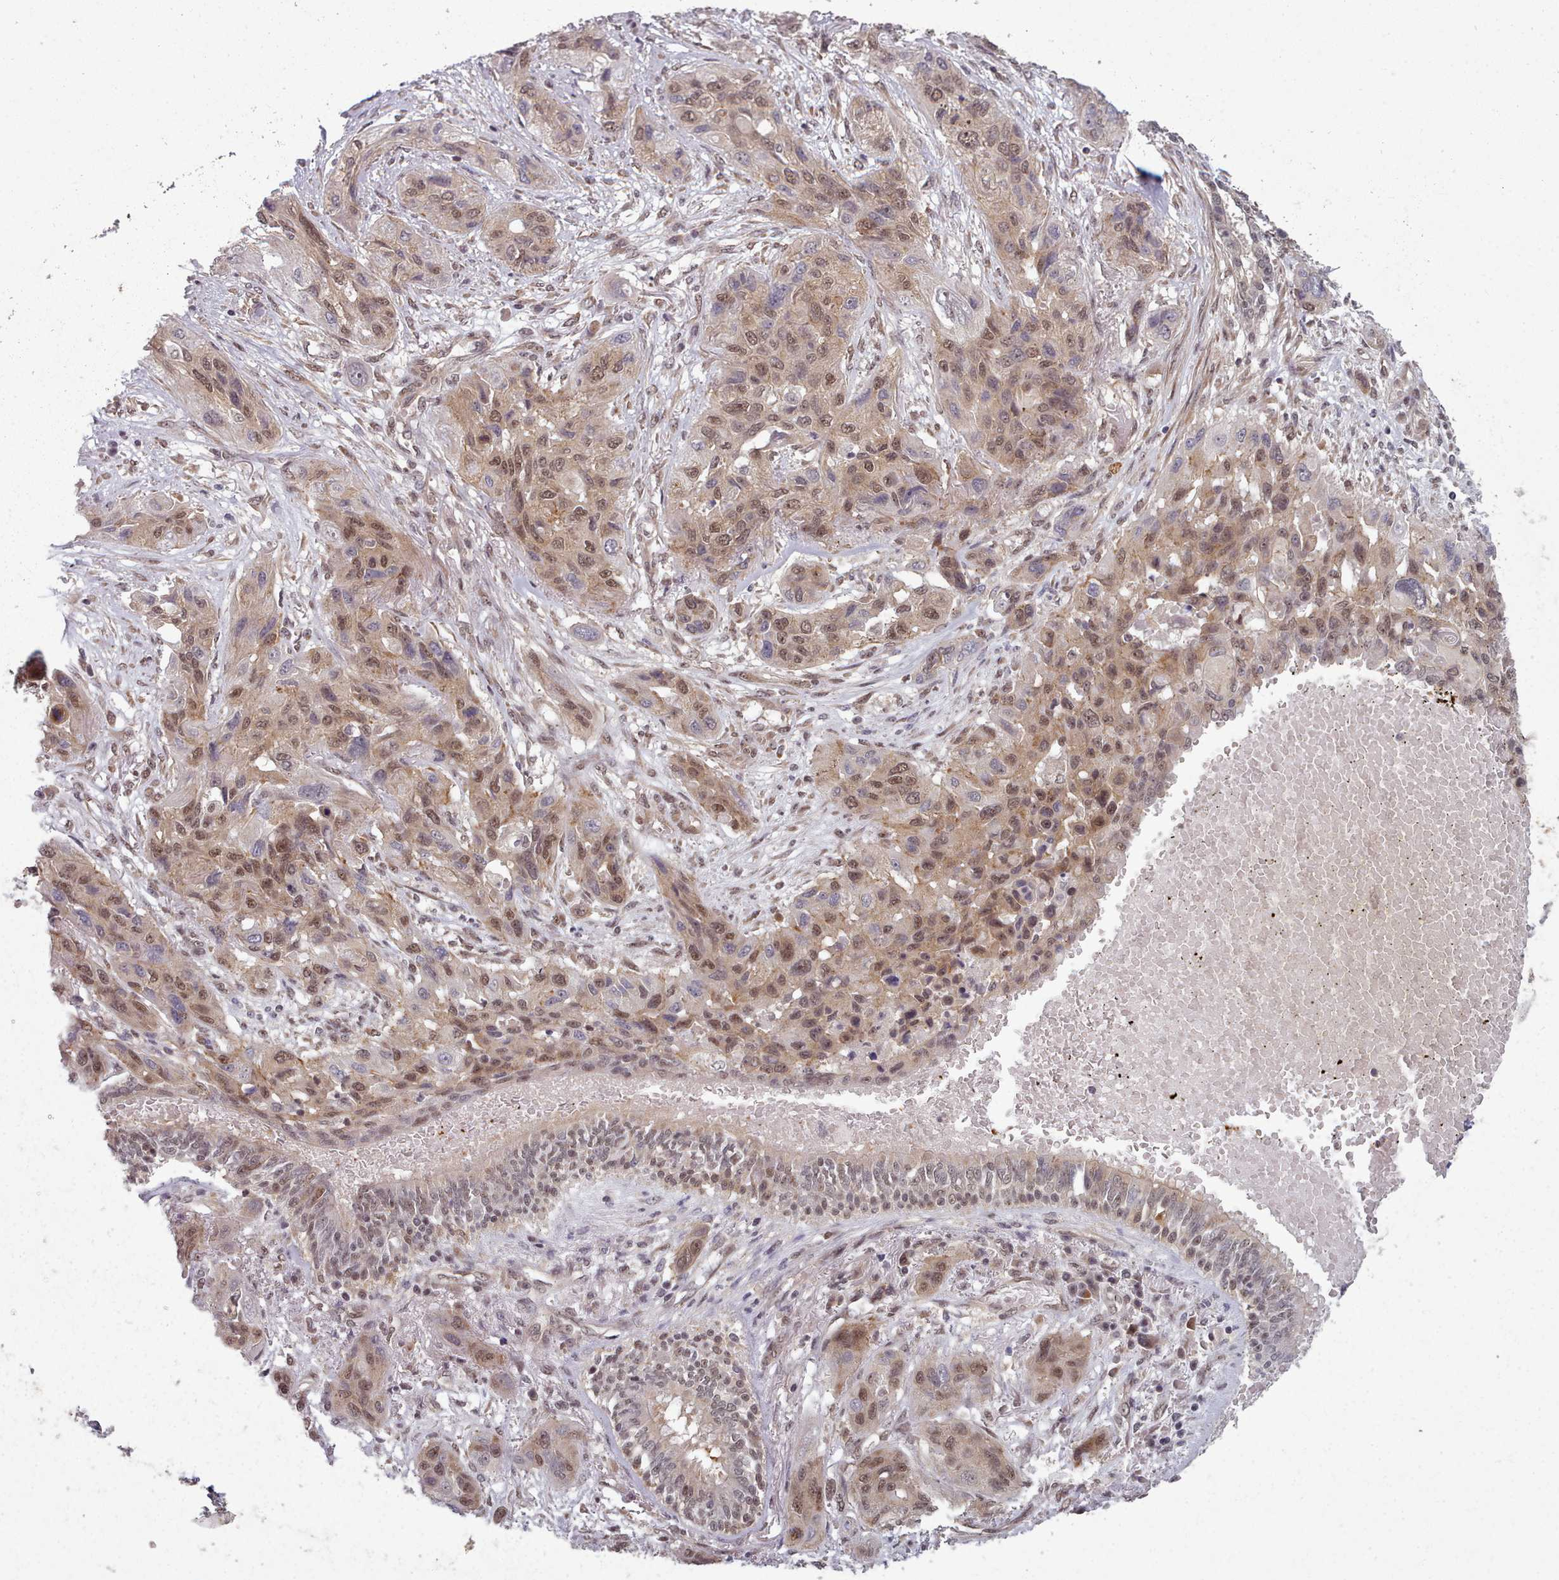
{"staining": {"intensity": "moderate", "quantity": ">75%", "location": "cytoplasmic/membranous,nuclear"}, "tissue": "lung cancer", "cell_type": "Tumor cells", "image_type": "cancer", "snomed": [{"axis": "morphology", "description": "Squamous cell carcinoma, NOS"}, {"axis": "topography", "description": "Lung"}], "caption": "DAB immunohistochemical staining of squamous cell carcinoma (lung) exhibits moderate cytoplasmic/membranous and nuclear protein expression in approximately >75% of tumor cells.", "gene": "DHX8", "patient": {"sex": "female", "age": 70}}